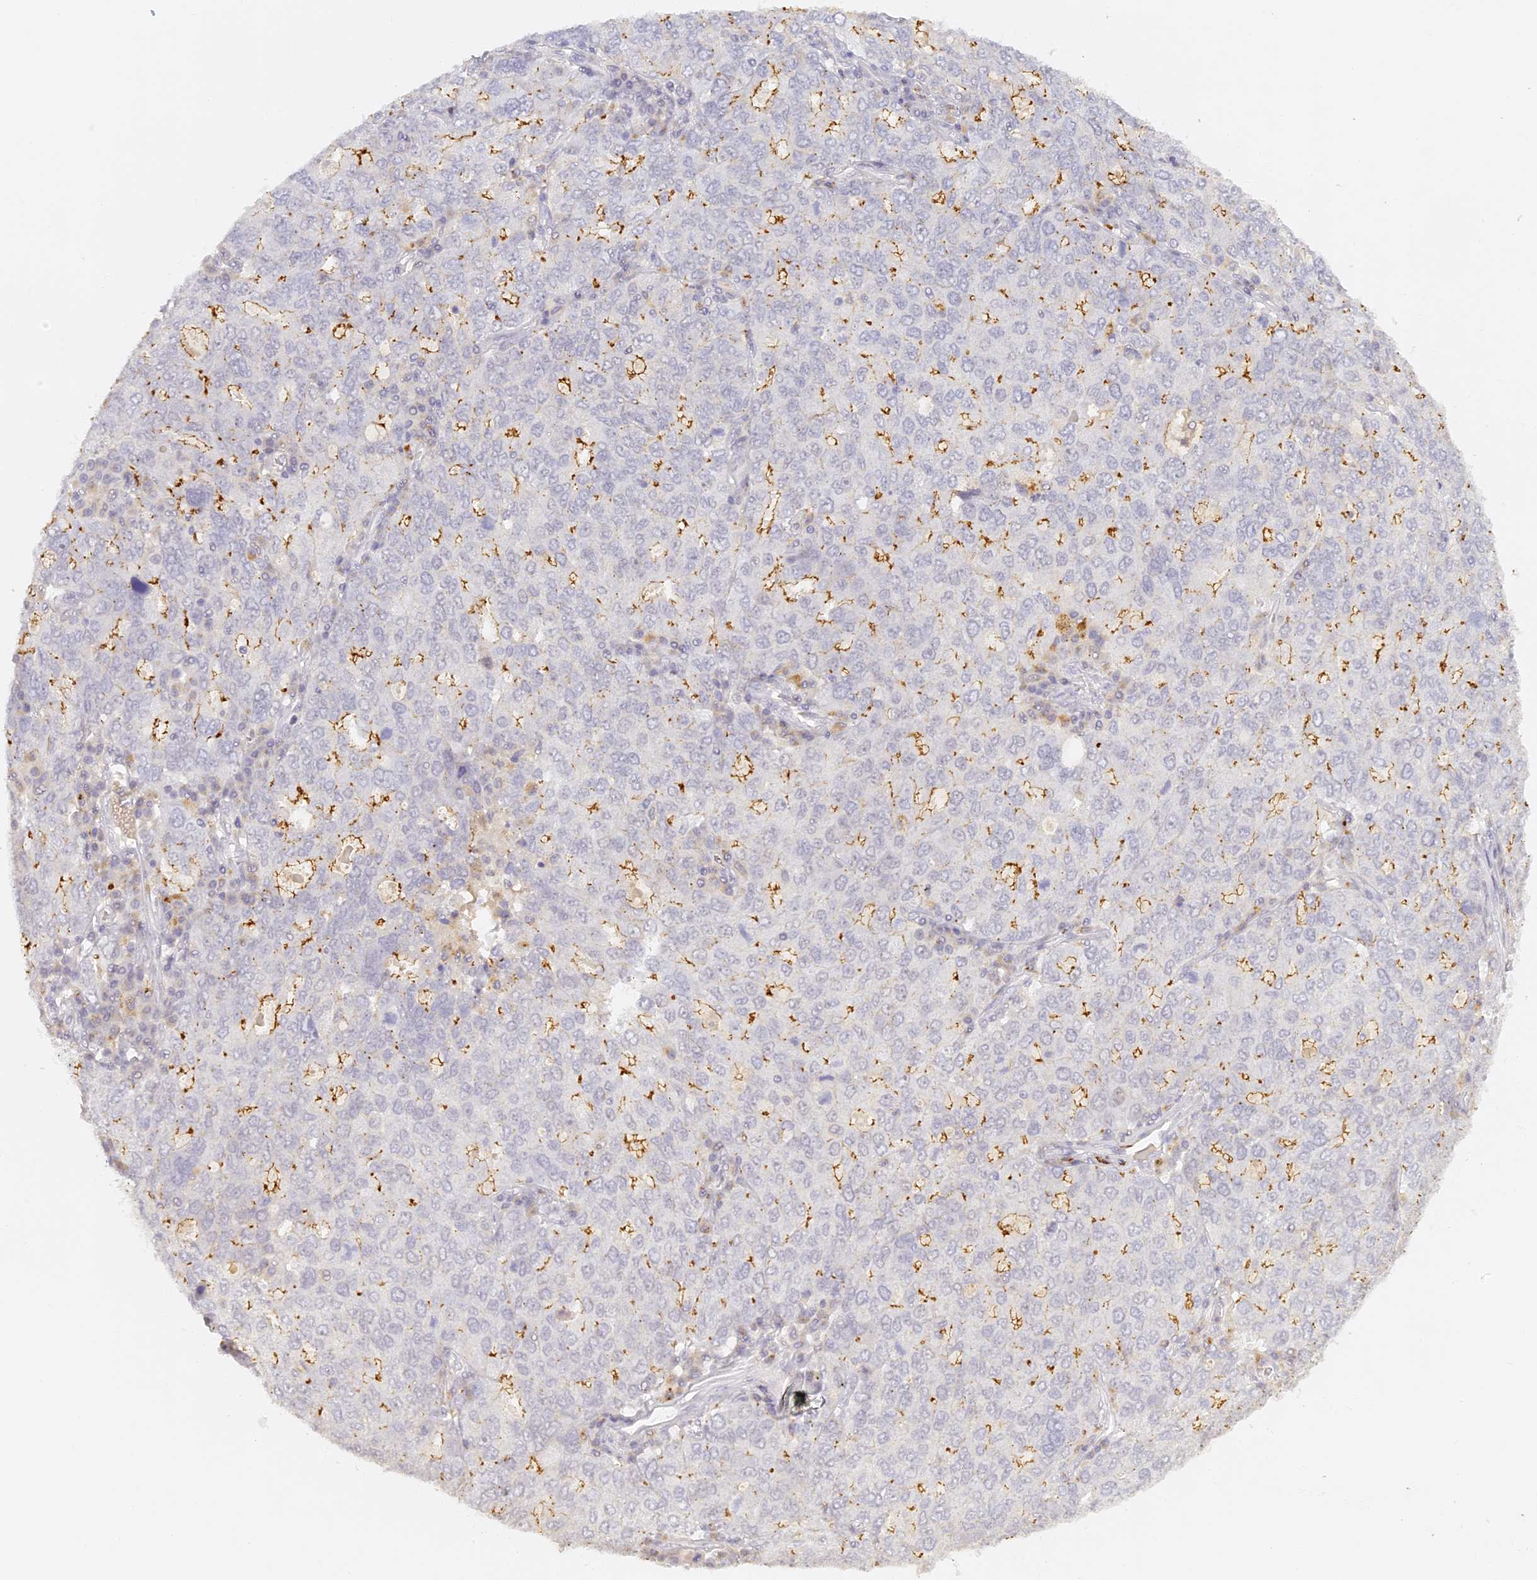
{"staining": {"intensity": "strong", "quantity": "25%-75%", "location": "cytoplasmic/membranous"}, "tissue": "ovarian cancer", "cell_type": "Tumor cells", "image_type": "cancer", "snomed": [{"axis": "morphology", "description": "Carcinoma, endometroid"}, {"axis": "topography", "description": "Ovary"}], "caption": "Ovarian cancer was stained to show a protein in brown. There is high levels of strong cytoplasmic/membranous expression in approximately 25%-75% of tumor cells.", "gene": "ELL3", "patient": {"sex": "female", "age": 62}}